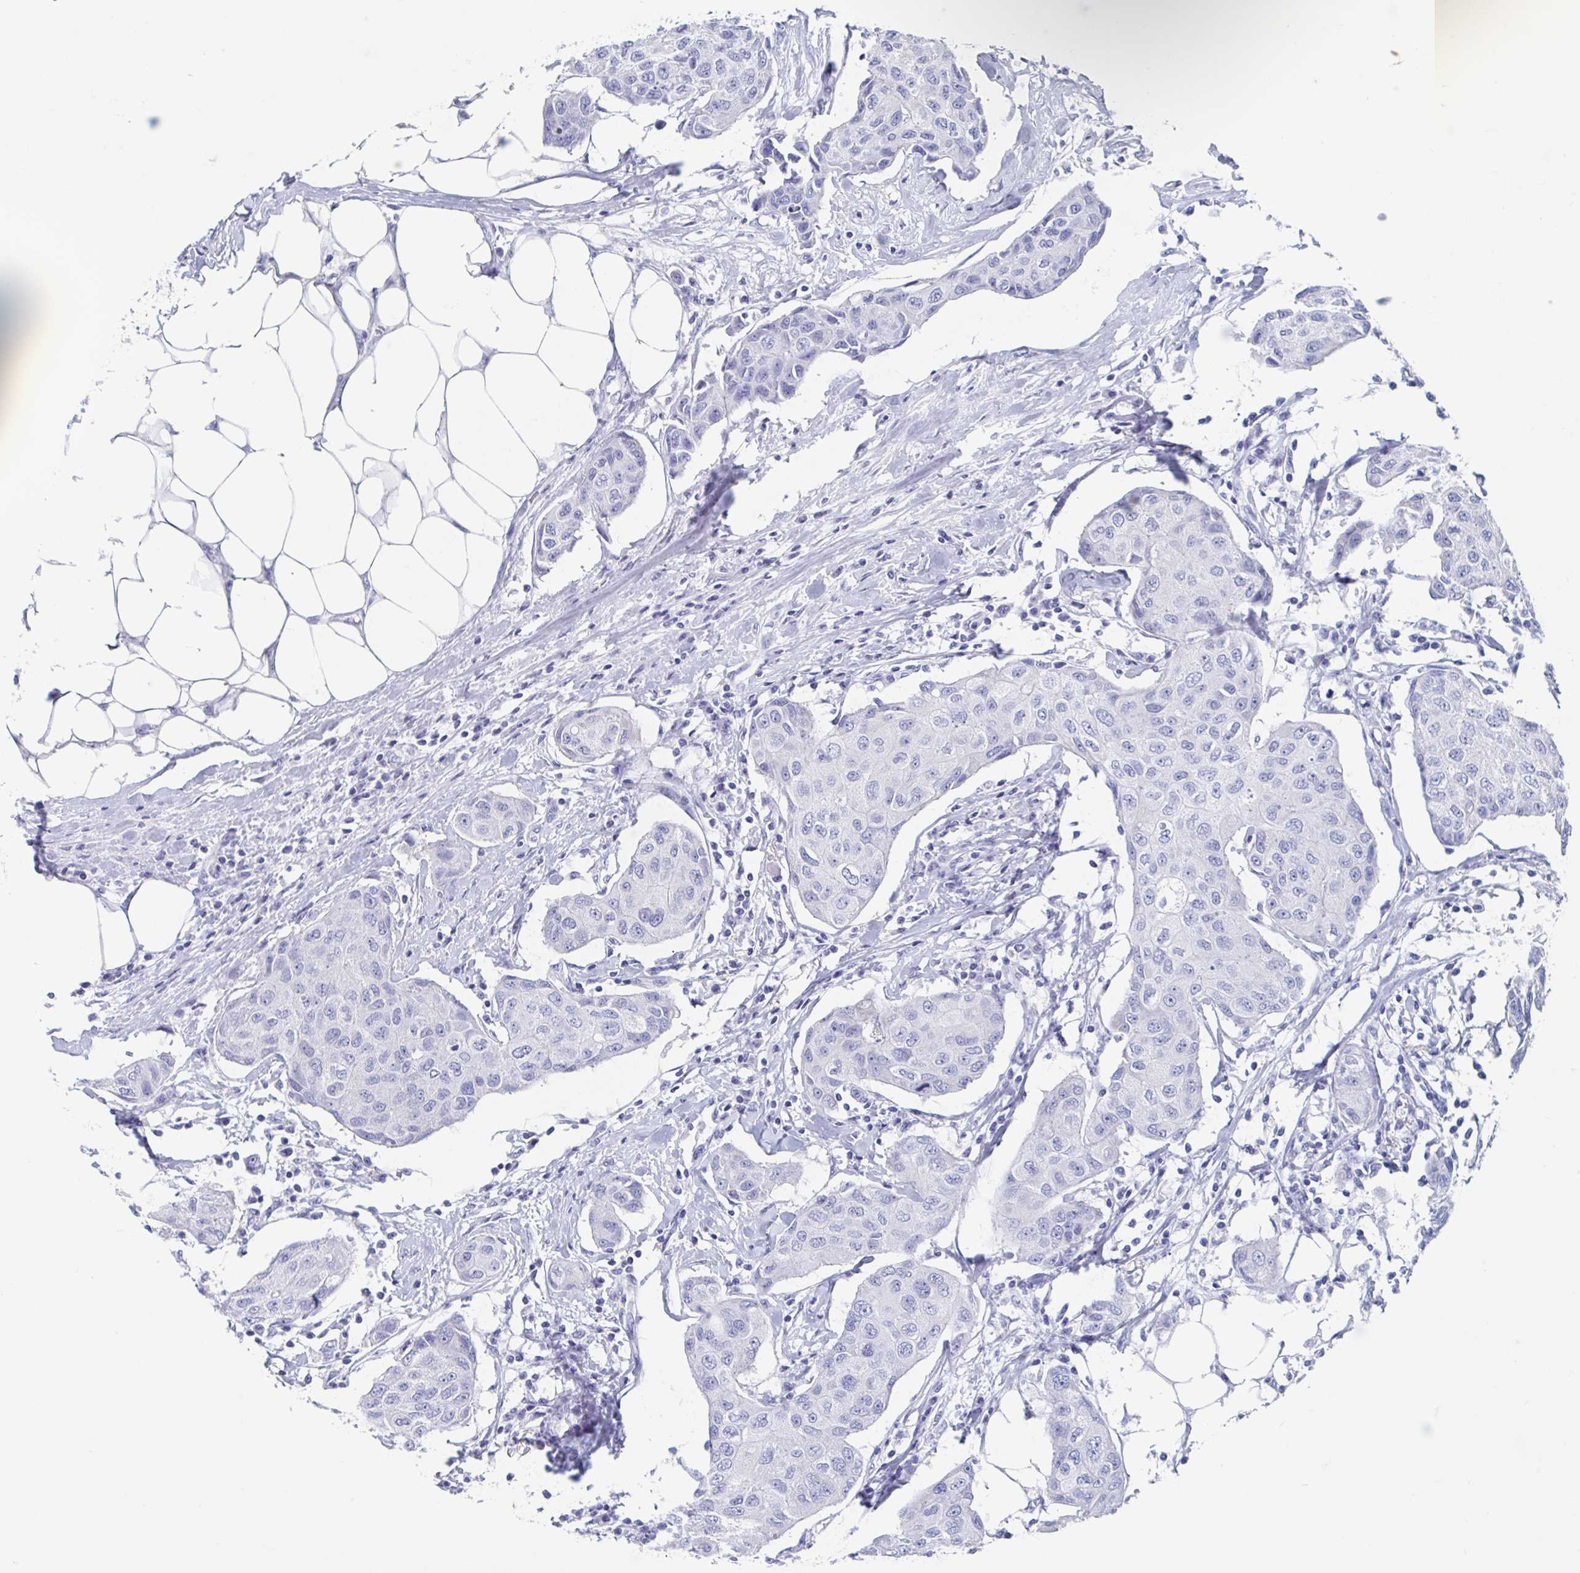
{"staining": {"intensity": "negative", "quantity": "none", "location": "none"}, "tissue": "breast cancer", "cell_type": "Tumor cells", "image_type": "cancer", "snomed": [{"axis": "morphology", "description": "Duct carcinoma"}, {"axis": "topography", "description": "Breast"}, {"axis": "topography", "description": "Lymph node"}], "caption": "High power microscopy photomicrograph of an IHC image of infiltrating ductal carcinoma (breast), revealing no significant positivity in tumor cells.", "gene": "SHCBP1L", "patient": {"sex": "female", "age": 80}}